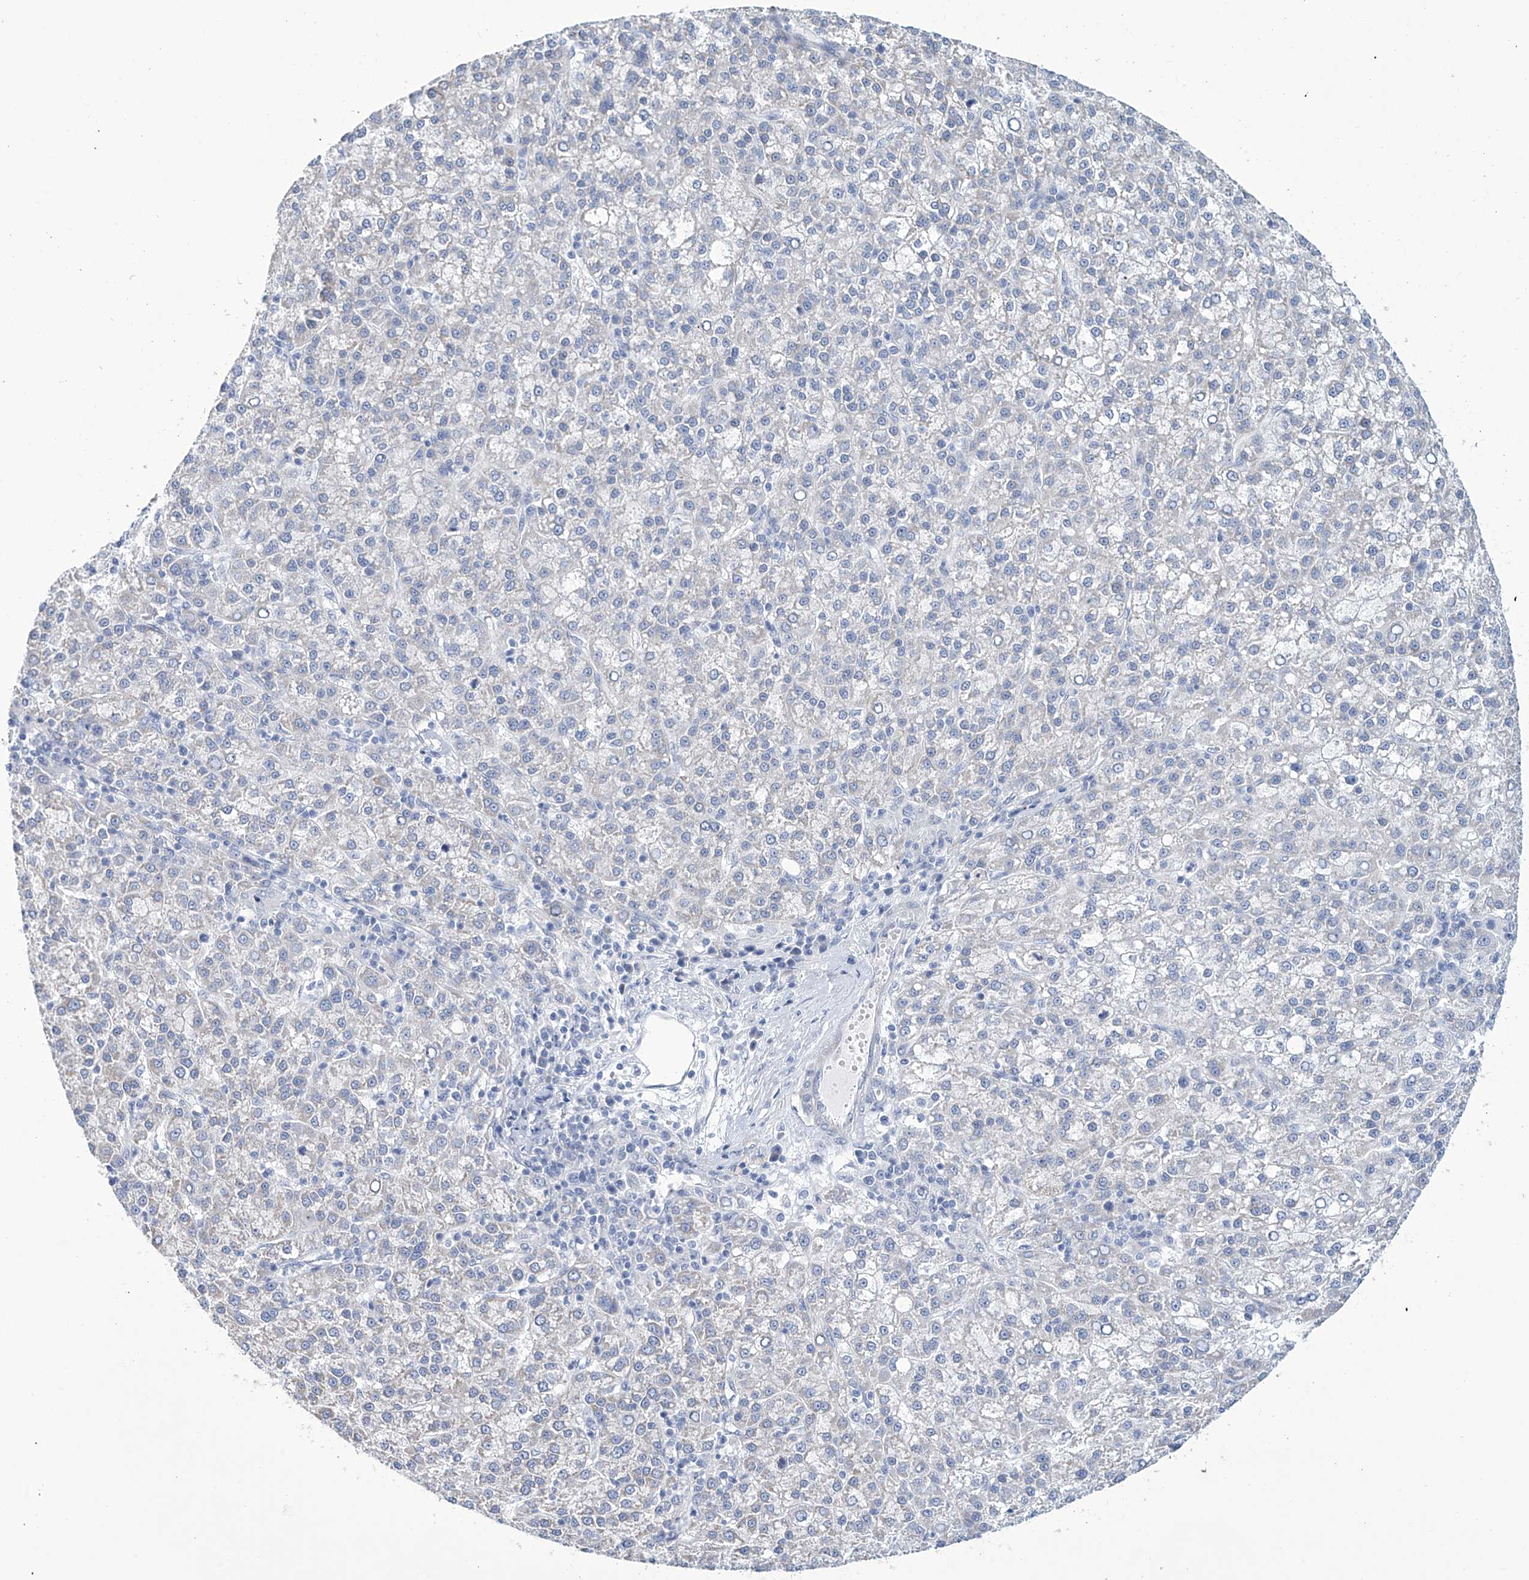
{"staining": {"intensity": "negative", "quantity": "none", "location": "none"}, "tissue": "liver cancer", "cell_type": "Tumor cells", "image_type": "cancer", "snomed": [{"axis": "morphology", "description": "Carcinoma, Hepatocellular, NOS"}, {"axis": "topography", "description": "Liver"}], "caption": "Tumor cells are negative for protein expression in human liver hepatocellular carcinoma.", "gene": "TRIM60", "patient": {"sex": "female", "age": 58}}